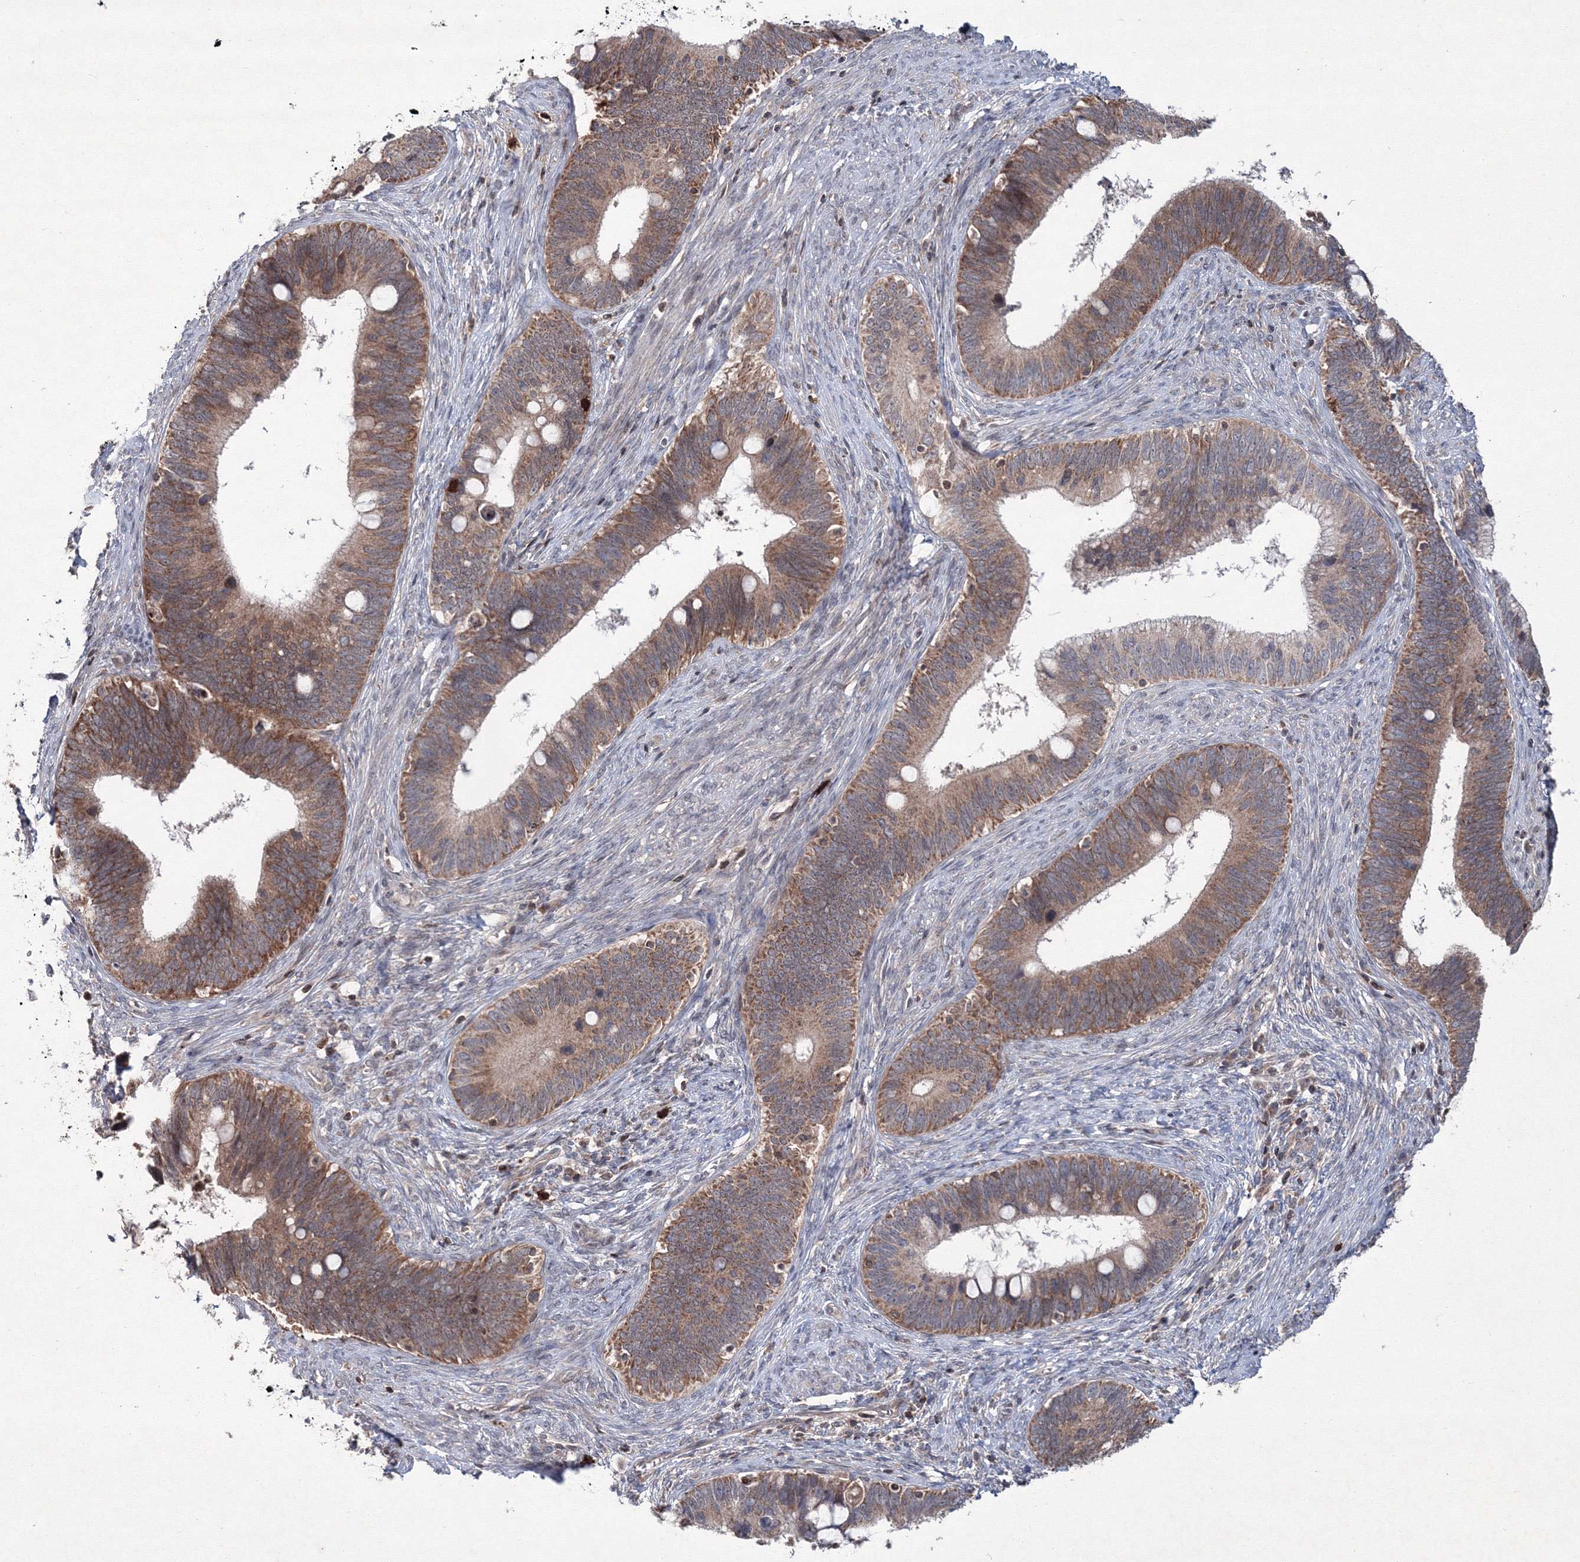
{"staining": {"intensity": "moderate", "quantity": ">75%", "location": "cytoplasmic/membranous"}, "tissue": "cervical cancer", "cell_type": "Tumor cells", "image_type": "cancer", "snomed": [{"axis": "morphology", "description": "Adenocarcinoma, NOS"}, {"axis": "topography", "description": "Cervix"}], "caption": "Tumor cells show medium levels of moderate cytoplasmic/membranous positivity in about >75% of cells in human adenocarcinoma (cervical).", "gene": "MKRN2", "patient": {"sex": "female", "age": 42}}